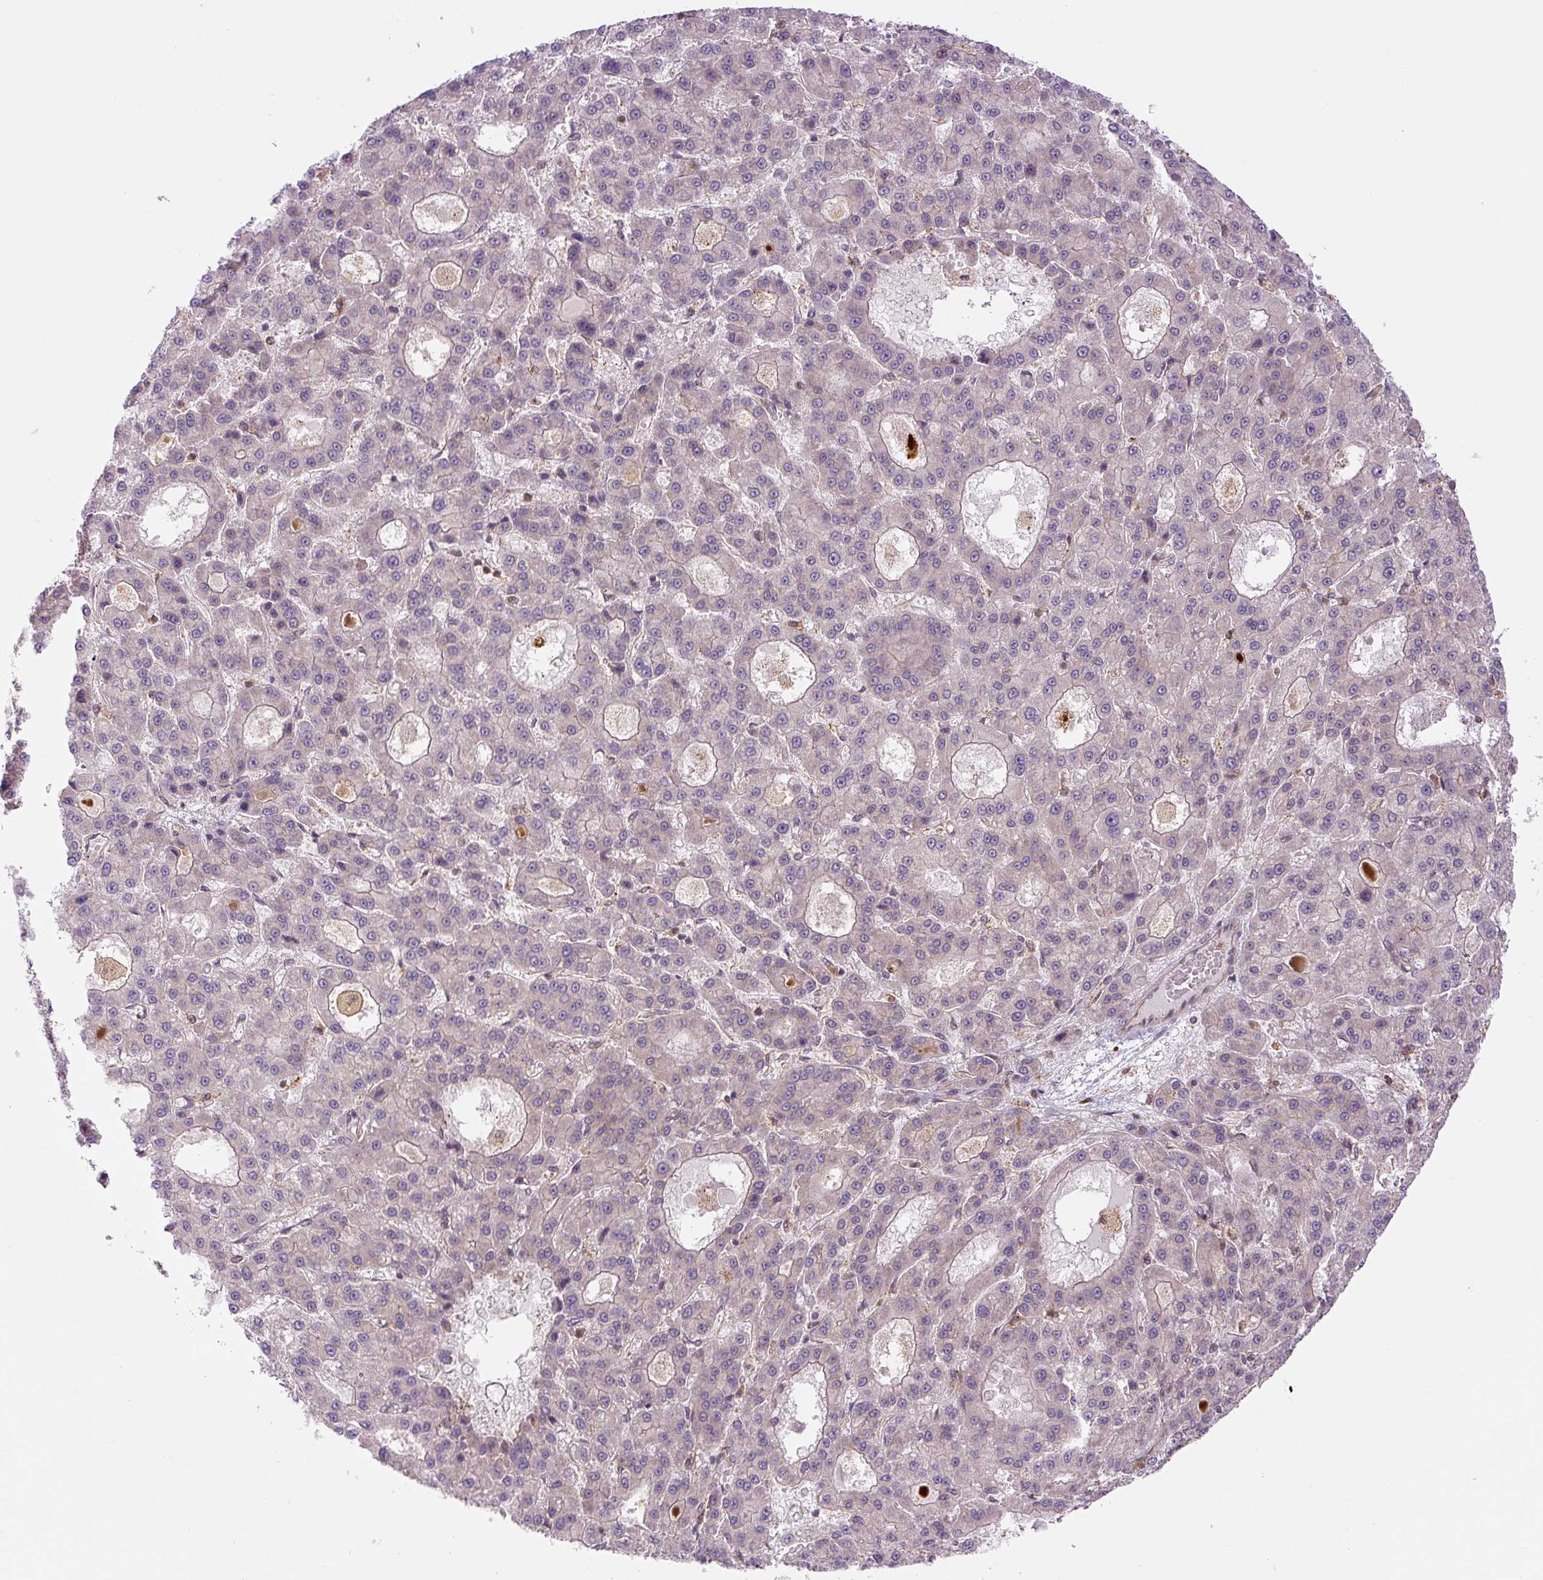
{"staining": {"intensity": "negative", "quantity": "none", "location": "none"}, "tissue": "liver cancer", "cell_type": "Tumor cells", "image_type": "cancer", "snomed": [{"axis": "morphology", "description": "Carcinoma, Hepatocellular, NOS"}, {"axis": "topography", "description": "Liver"}], "caption": "The micrograph displays no significant staining in tumor cells of hepatocellular carcinoma (liver).", "gene": "ZSWIM7", "patient": {"sex": "male", "age": 70}}